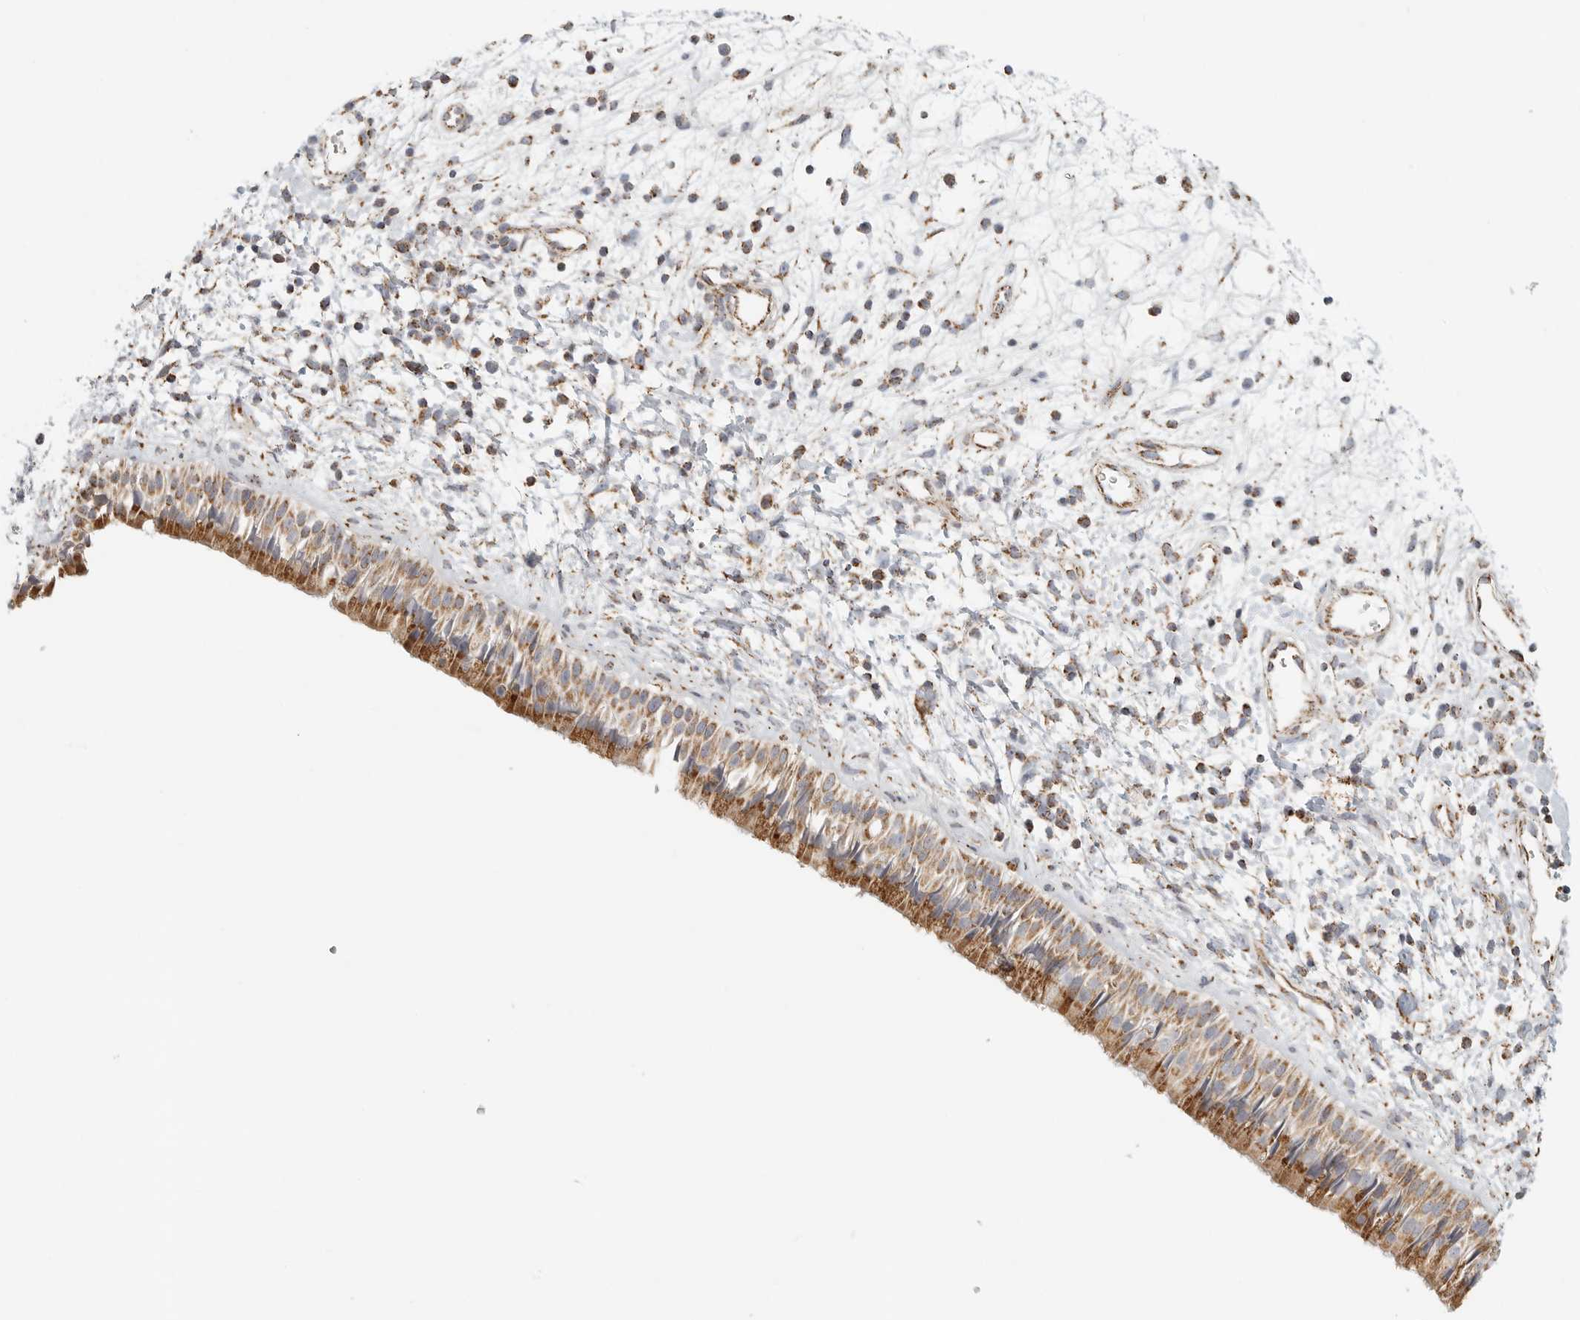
{"staining": {"intensity": "moderate", "quantity": ">75%", "location": "cytoplasmic/membranous"}, "tissue": "nasopharynx", "cell_type": "Respiratory epithelial cells", "image_type": "normal", "snomed": [{"axis": "morphology", "description": "Normal tissue, NOS"}, {"axis": "topography", "description": "Nasopharynx"}], "caption": "Protein staining by immunohistochemistry (IHC) reveals moderate cytoplasmic/membranous expression in about >75% of respiratory epithelial cells in normal nasopharynx.", "gene": "SLC25A26", "patient": {"sex": "male", "age": 22}}